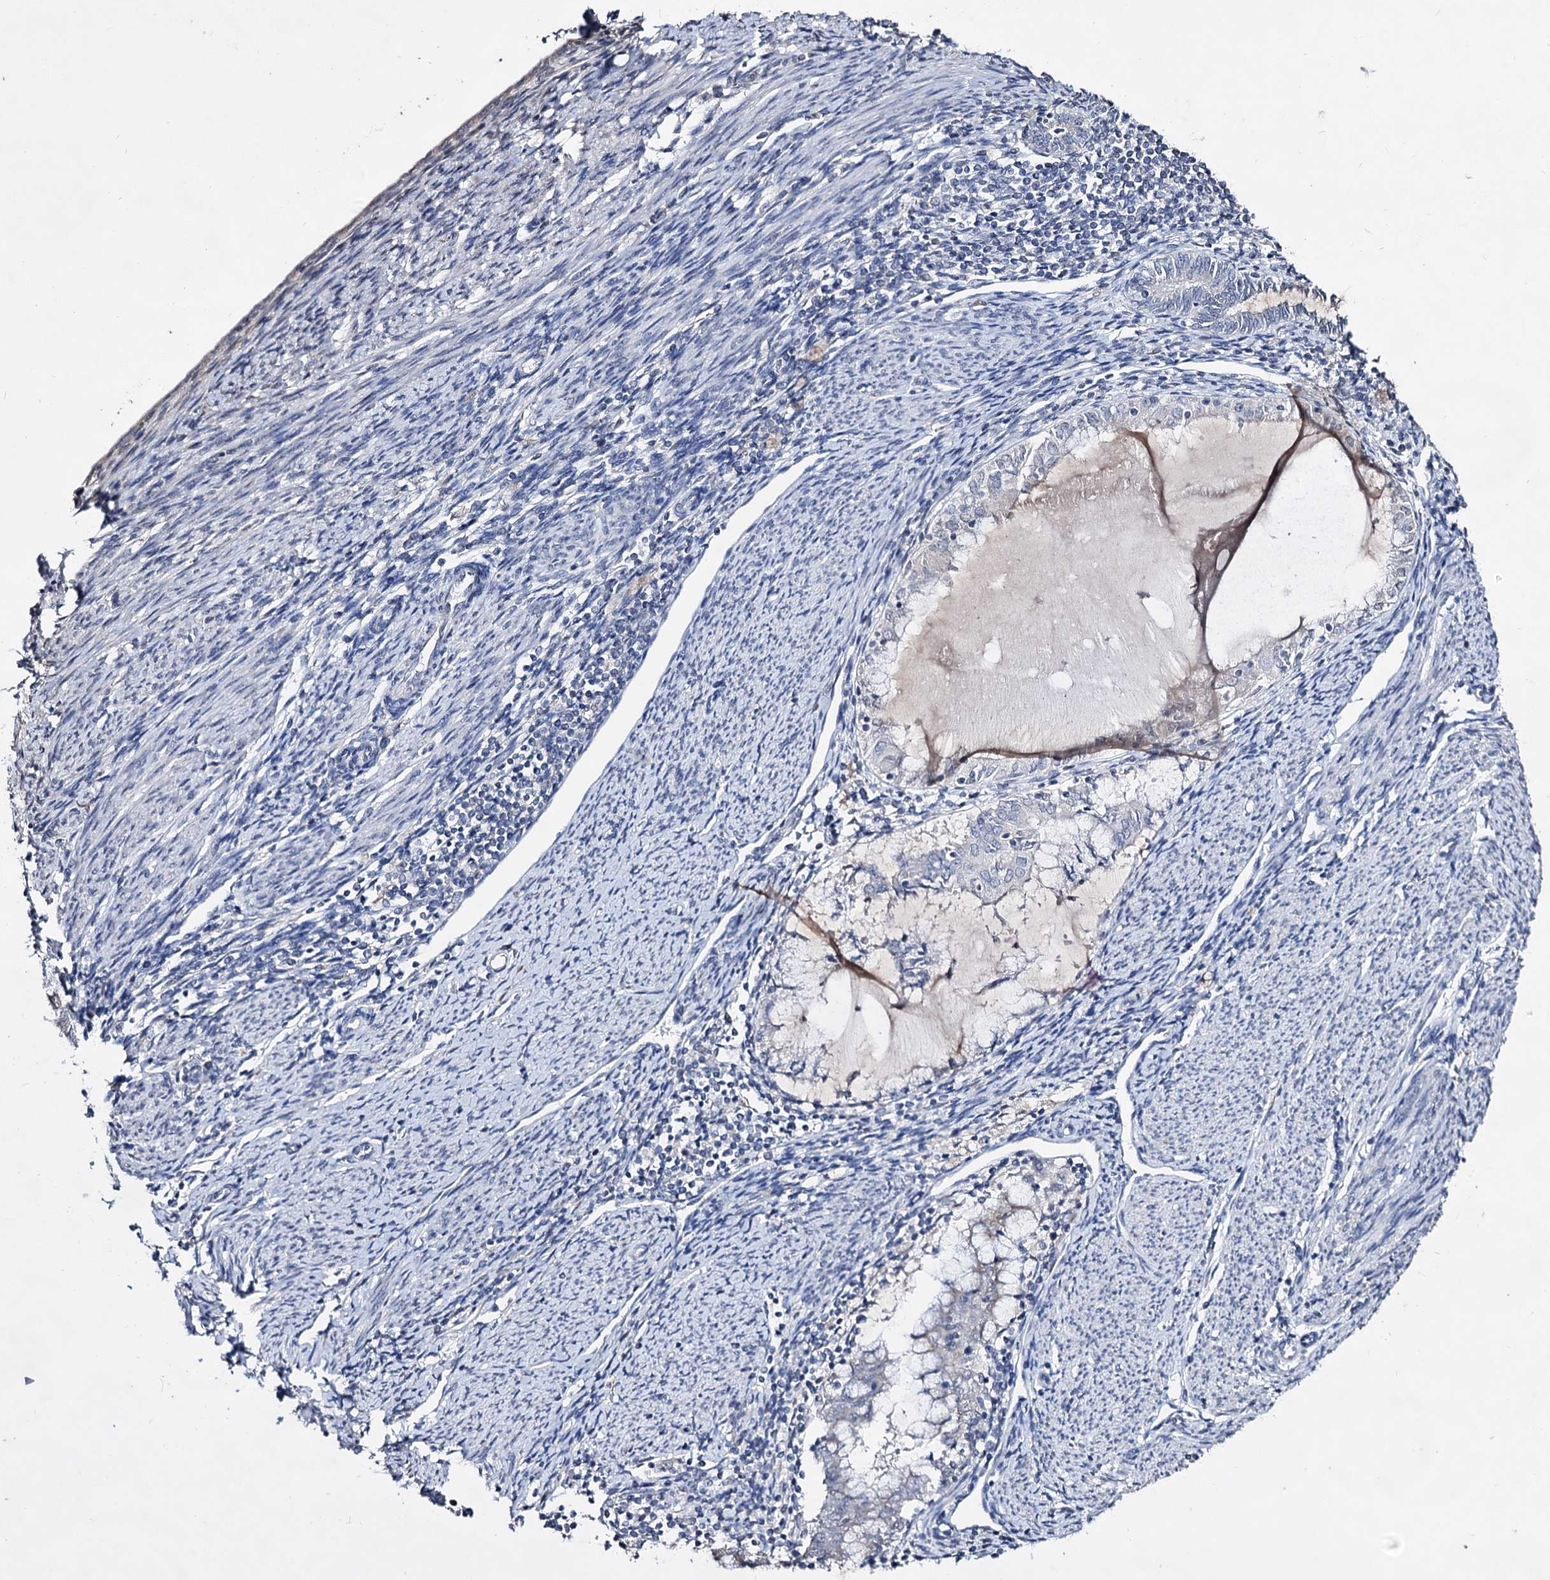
{"staining": {"intensity": "negative", "quantity": "none", "location": "none"}, "tissue": "endometrial cancer", "cell_type": "Tumor cells", "image_type": "cancer", "snomed": [{"axis": "morphology", "description": "Adenocarcinoma, NOS"}, {"axis": "topography", "description": "Endometrium"}], "caption": "Human endometrial adenocarcinoma stained for a protein using immunohistochemistry (IHC) shows no expression in tumor cells.", "gene": "PLIN1", "patient": {"sex": "female", "age": 79}}